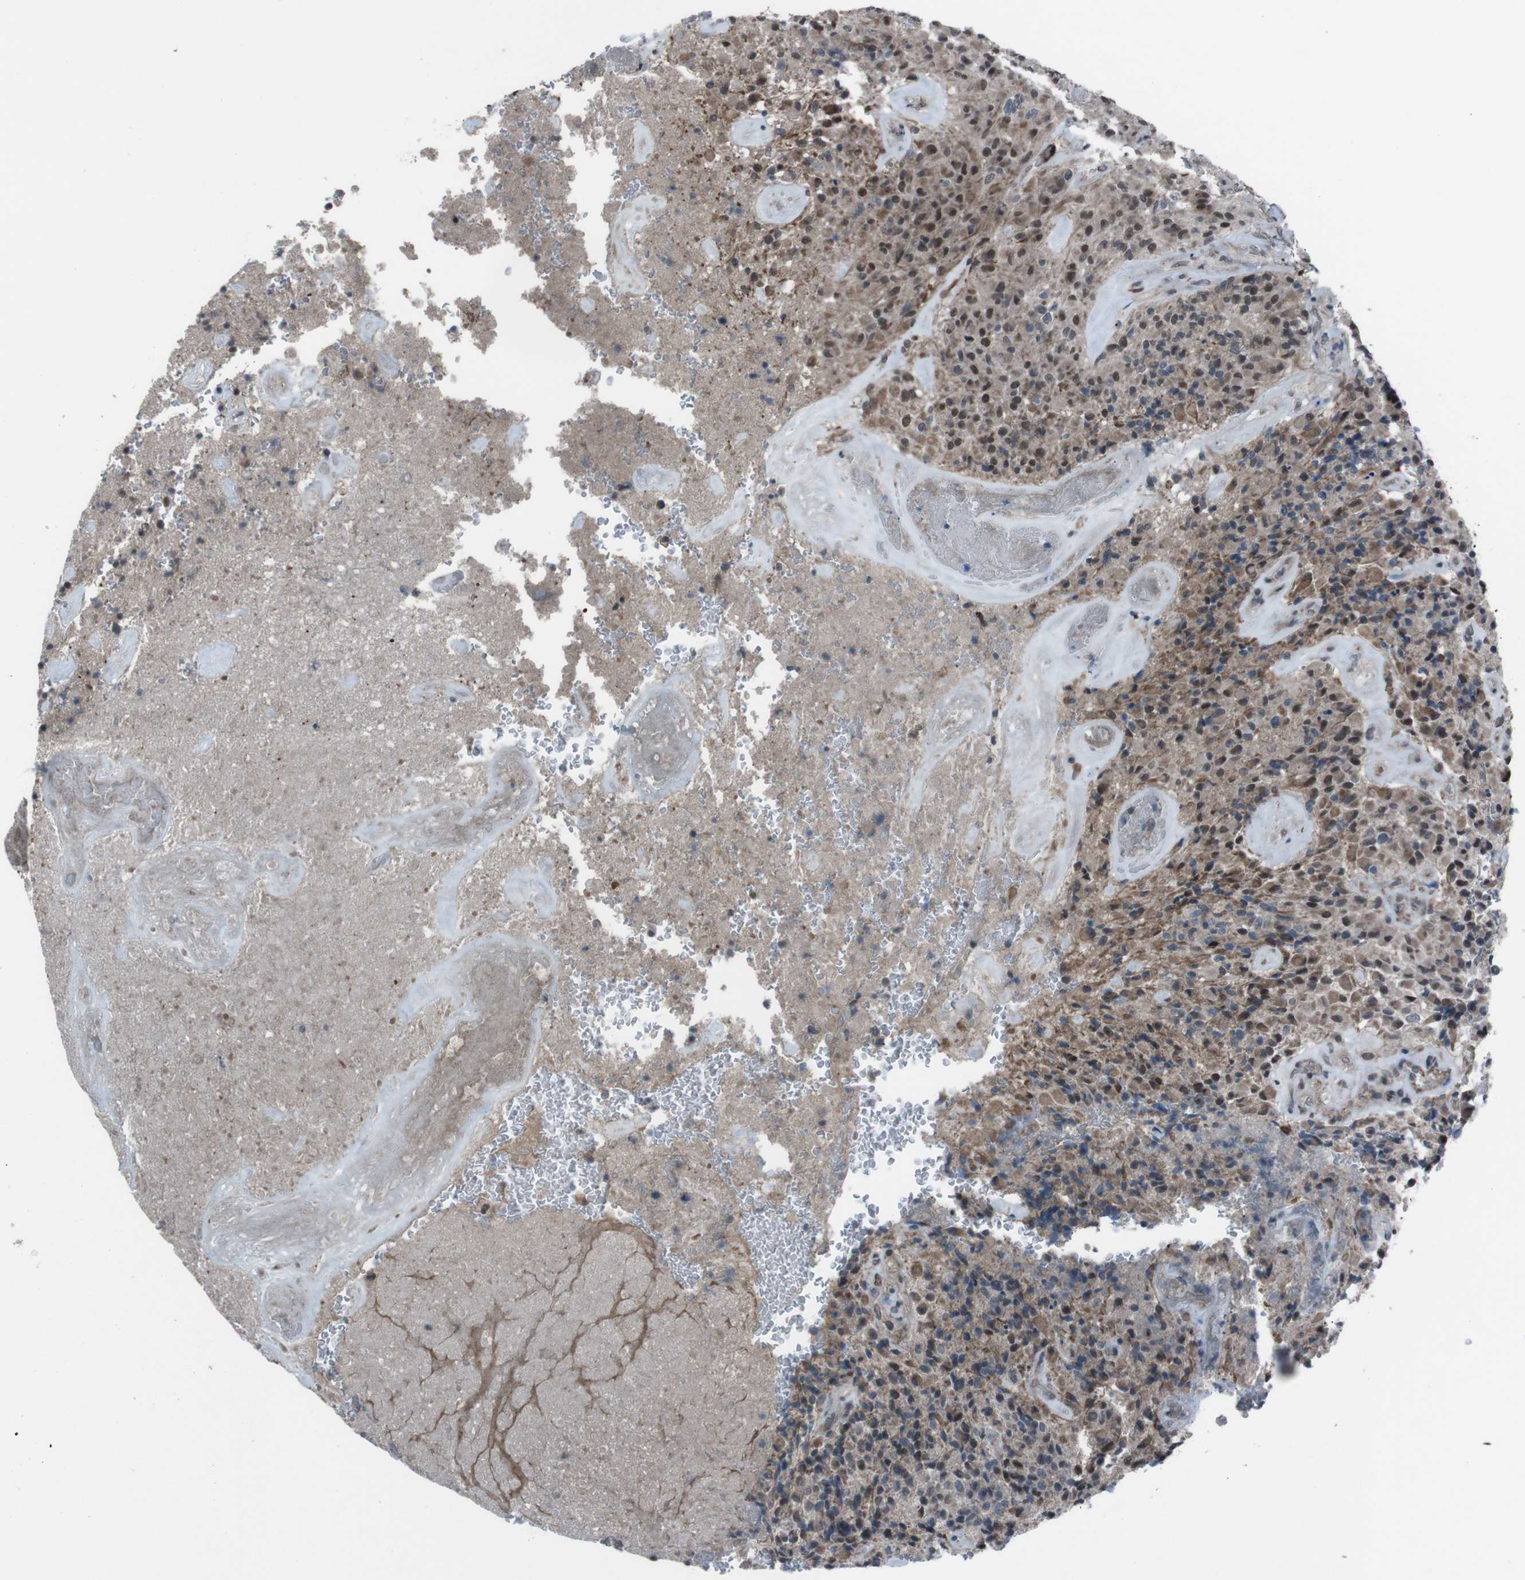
{"staining": {"intensity": "moderate", "quantity": "25%-75%", "location": "cytoplasmic/membranous,nuclear"}, "tissue": "glioma", "cell_type": "Tumor cells", "image_type": "cancer", "snomed": [{"axis": "morphology", "description": "Glioma, malignant, High grade"}, {"axis": "topography", "description": "Brain"}], "caption": "An image showing moderate cytoplasmic/membranous and nuclear staining in about 25%-75% of tumor cells in malignant glioma (high-grade), as visualized by brown immunohistochemical staining.", "gene": "SS18L1", "patient": {"sex": "male", "age": 71}}